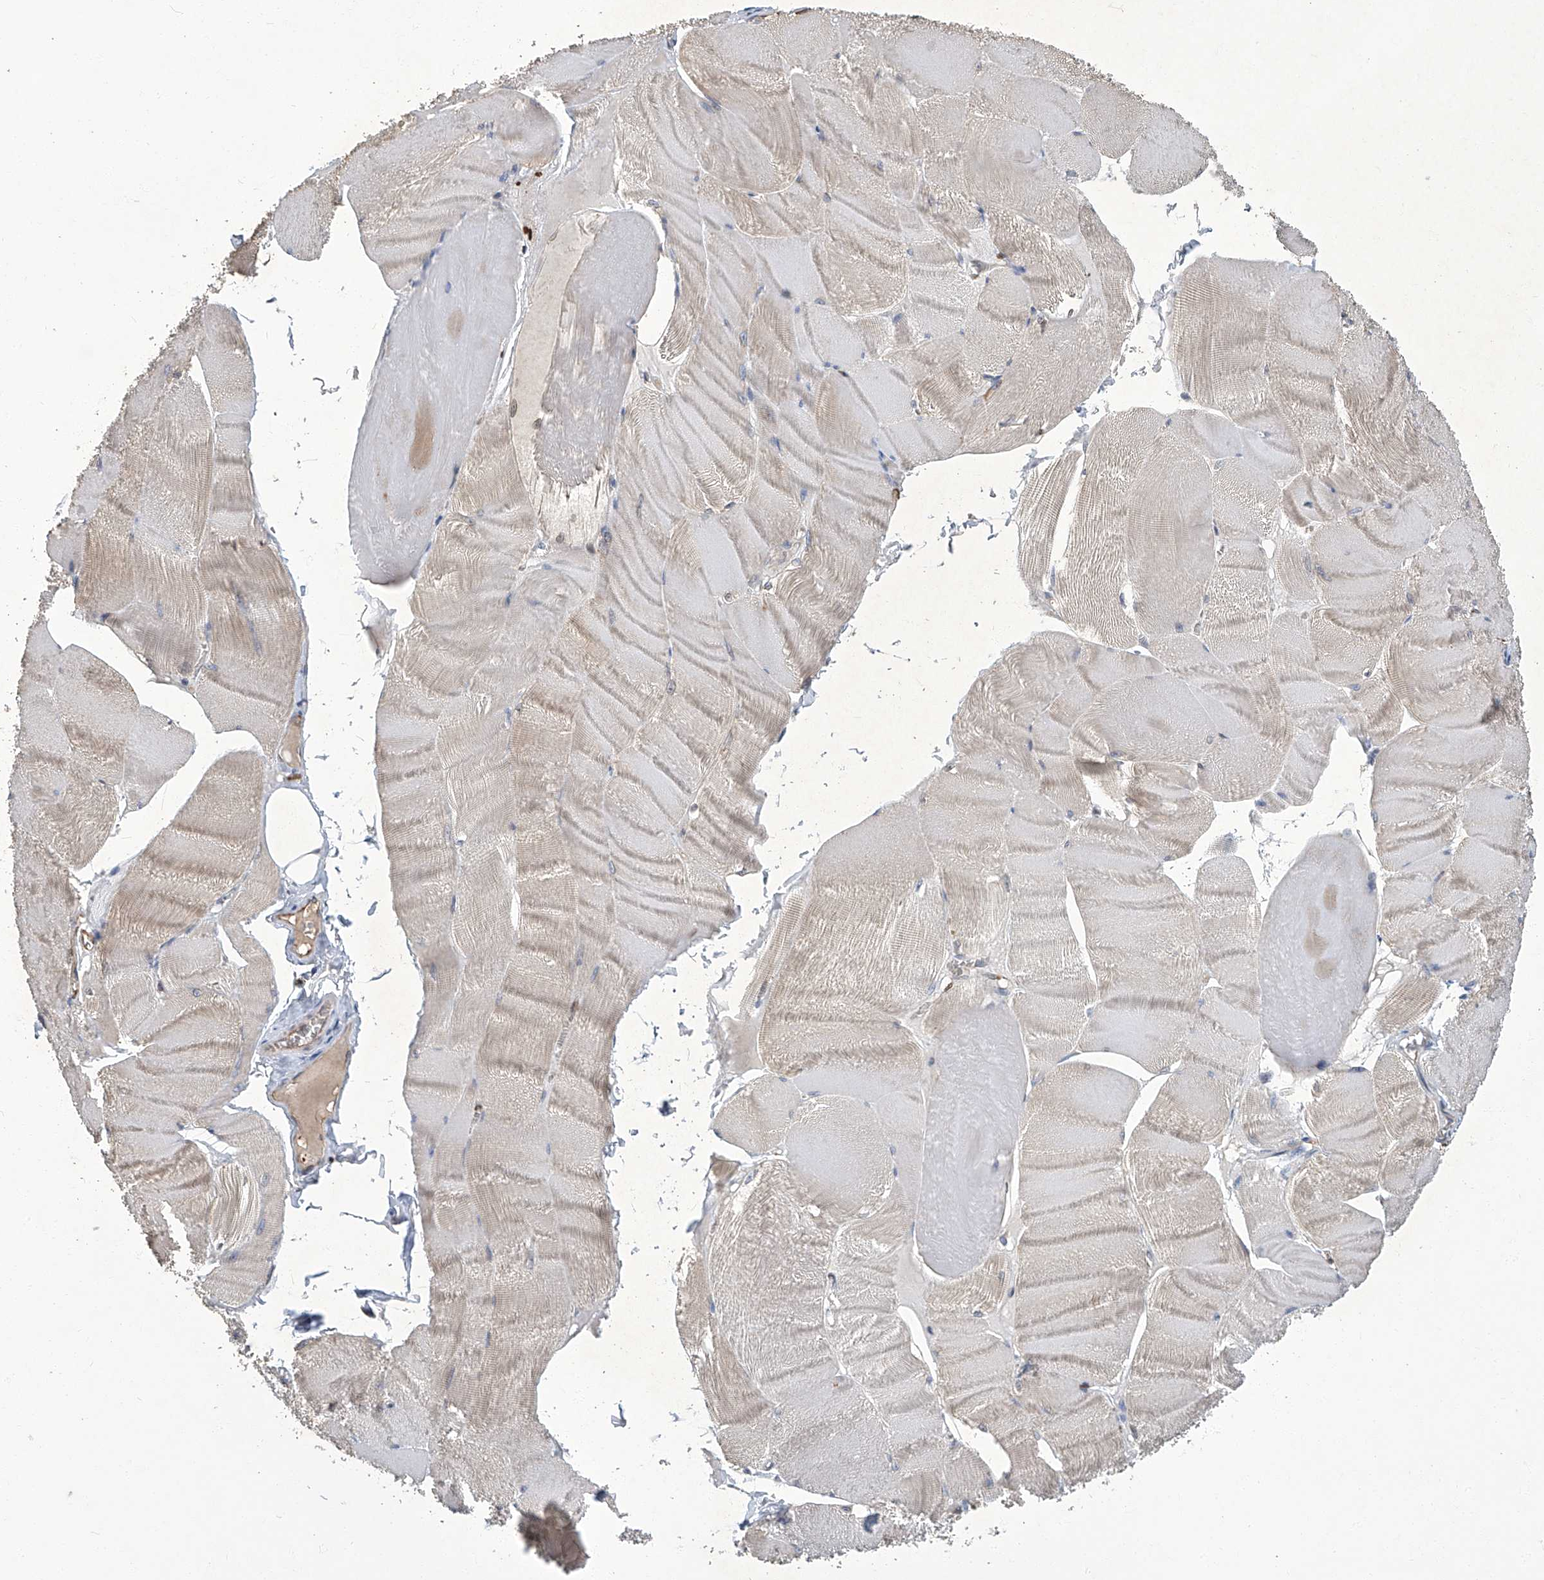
{"staining": {"intensity": "weak", "quantity": "<25%", "location": "cytoplasmic/membranous"}, "tissue": "skeletal muscle", "cell_type": "Myocytes", "image_type": "normal", "snomed": [{"axis": "morphology", "description": "Normal tissue, NOS"}, {"axis": "morphology", "description": "Basal cell carcinoma"}, {"axis": "topography", "description": "Skeletal muscle"}], "caption": "Protein analysis of benign skeletal muscle shows no significant expression in myocytes.", "gene": "TGFBR1", "patient": {"sex": "female", "age": 64}}